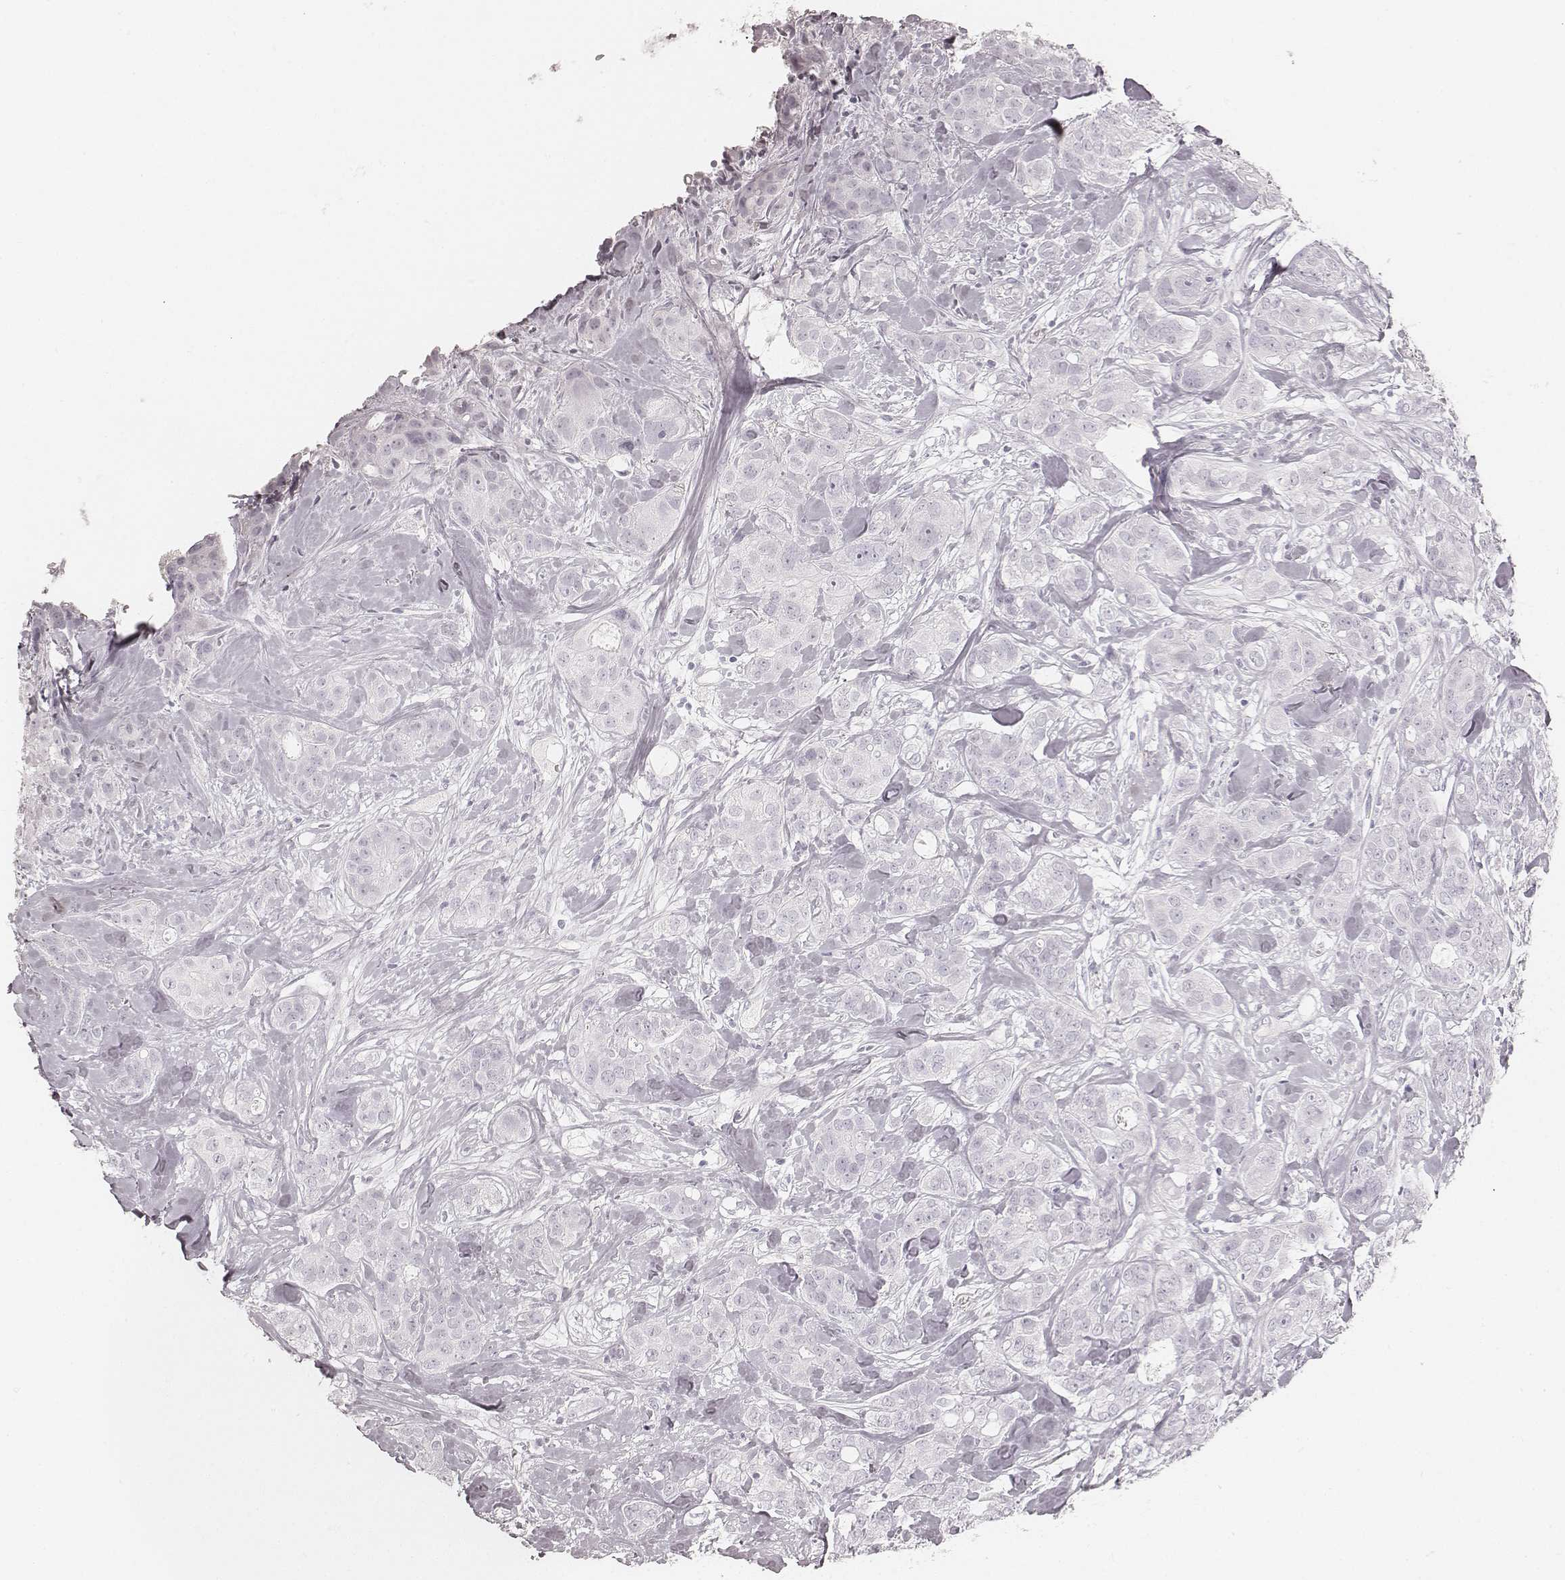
{"staining": {"intensity": "negative", "quantity": "none", "location": "none"}, "tissue": "breast cancer", "cell_type": "Tumor cells", "image_type": "cancer", "snomed": [{"axis": "morphology", "description": "Duct carcinoma"}, {"axis": "topography", "description": "Breast"}], "caption": "A high-resolution histopathology image shows immunohistochemistry (IHC) staining of breast cancer (intraductal carcinoma), which exhibits no significant positivity in tumor cells.", "gene": "KRT34", "patient": {"sex": "female", "age": 43}}